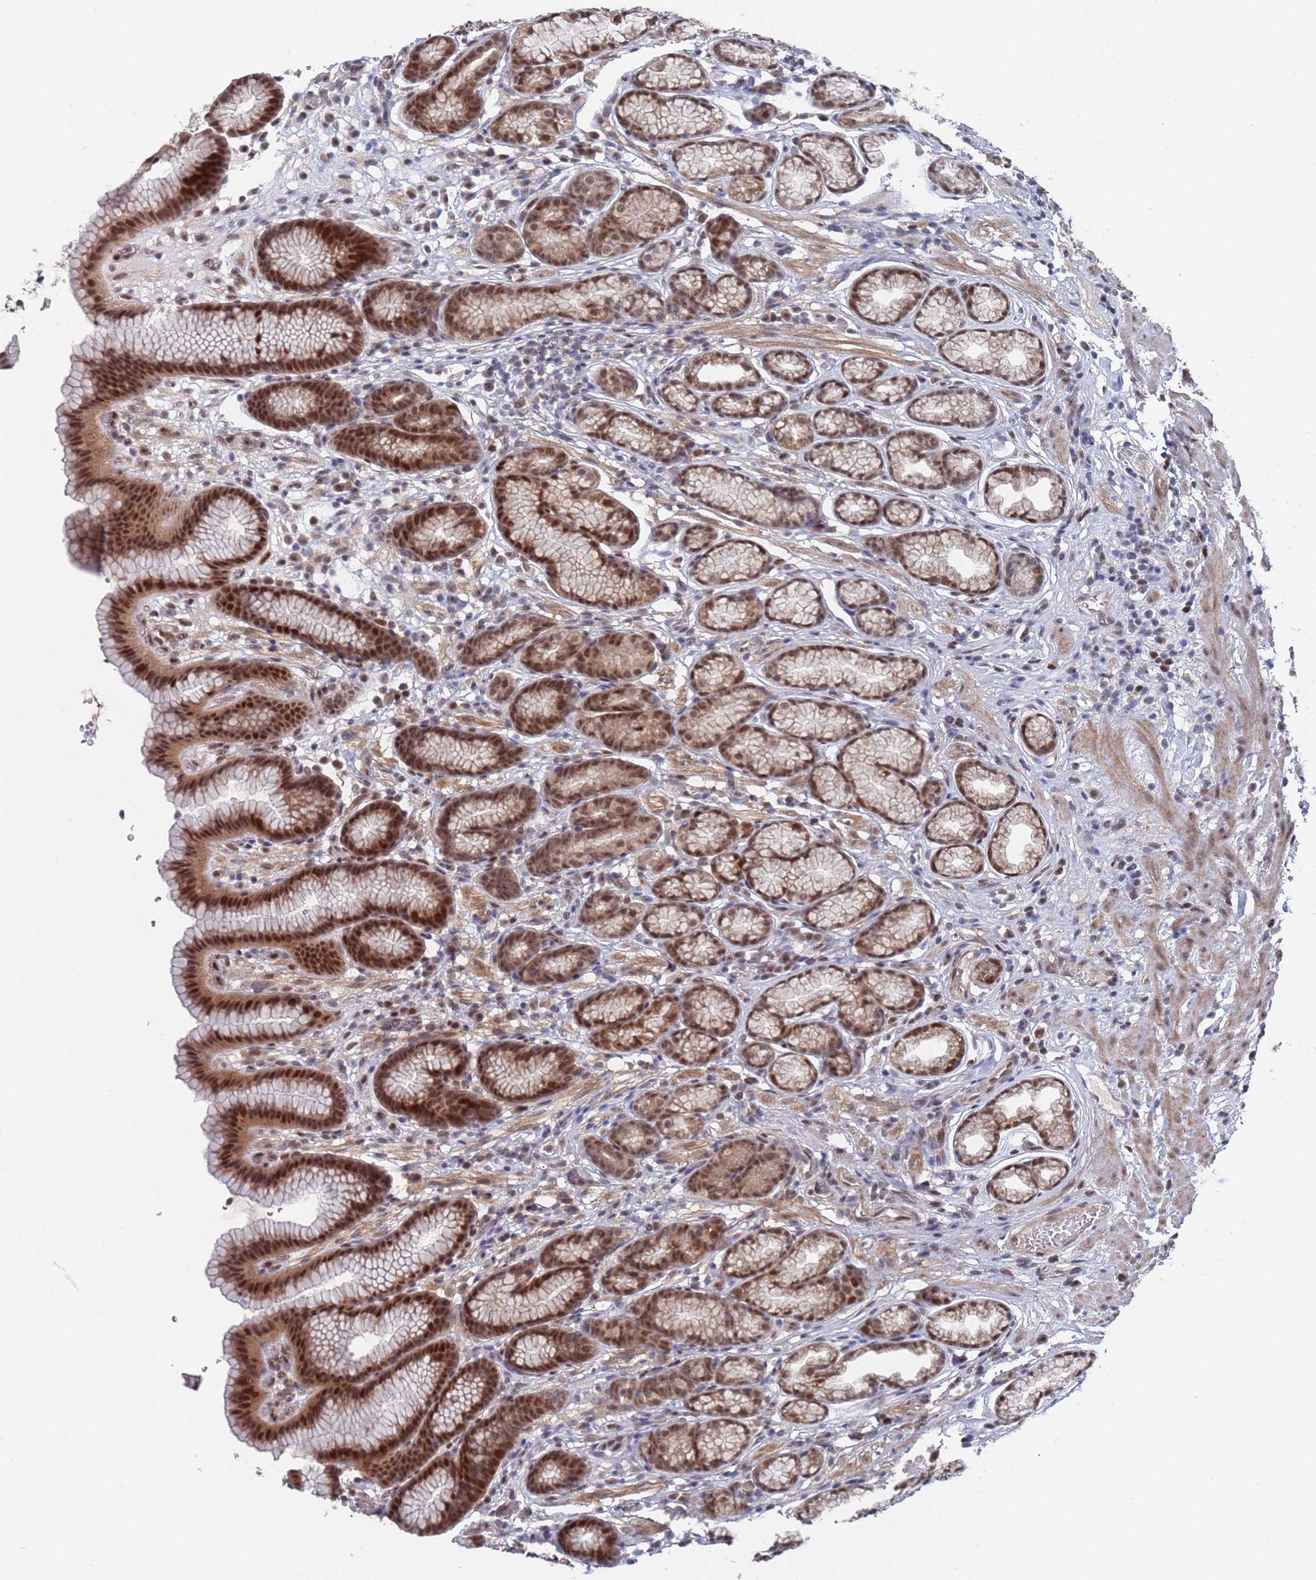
{"staining": {"intensity": "moderate", "quantity": ">75%", "location": "cytoplasmic/membranous,nuclear"}, "tissue": "stomach", "cell_type": "Glandular cells", "image_type": "normal", "snomed": [{"axis": "morphology", "description": "Normal tissue, NOS"}, {"axis": "topography", "description": "Stomach"}], "caption": "The immunohistochemical stain shows moderate cytoplasmic/membranous,nuclear expression in glandular cells of unremarkable stomach. (DAB IHC with brightfield microscopy, high magnification).", "gene": "RPP25", "patient": {"sex": "male", "age": 42}}